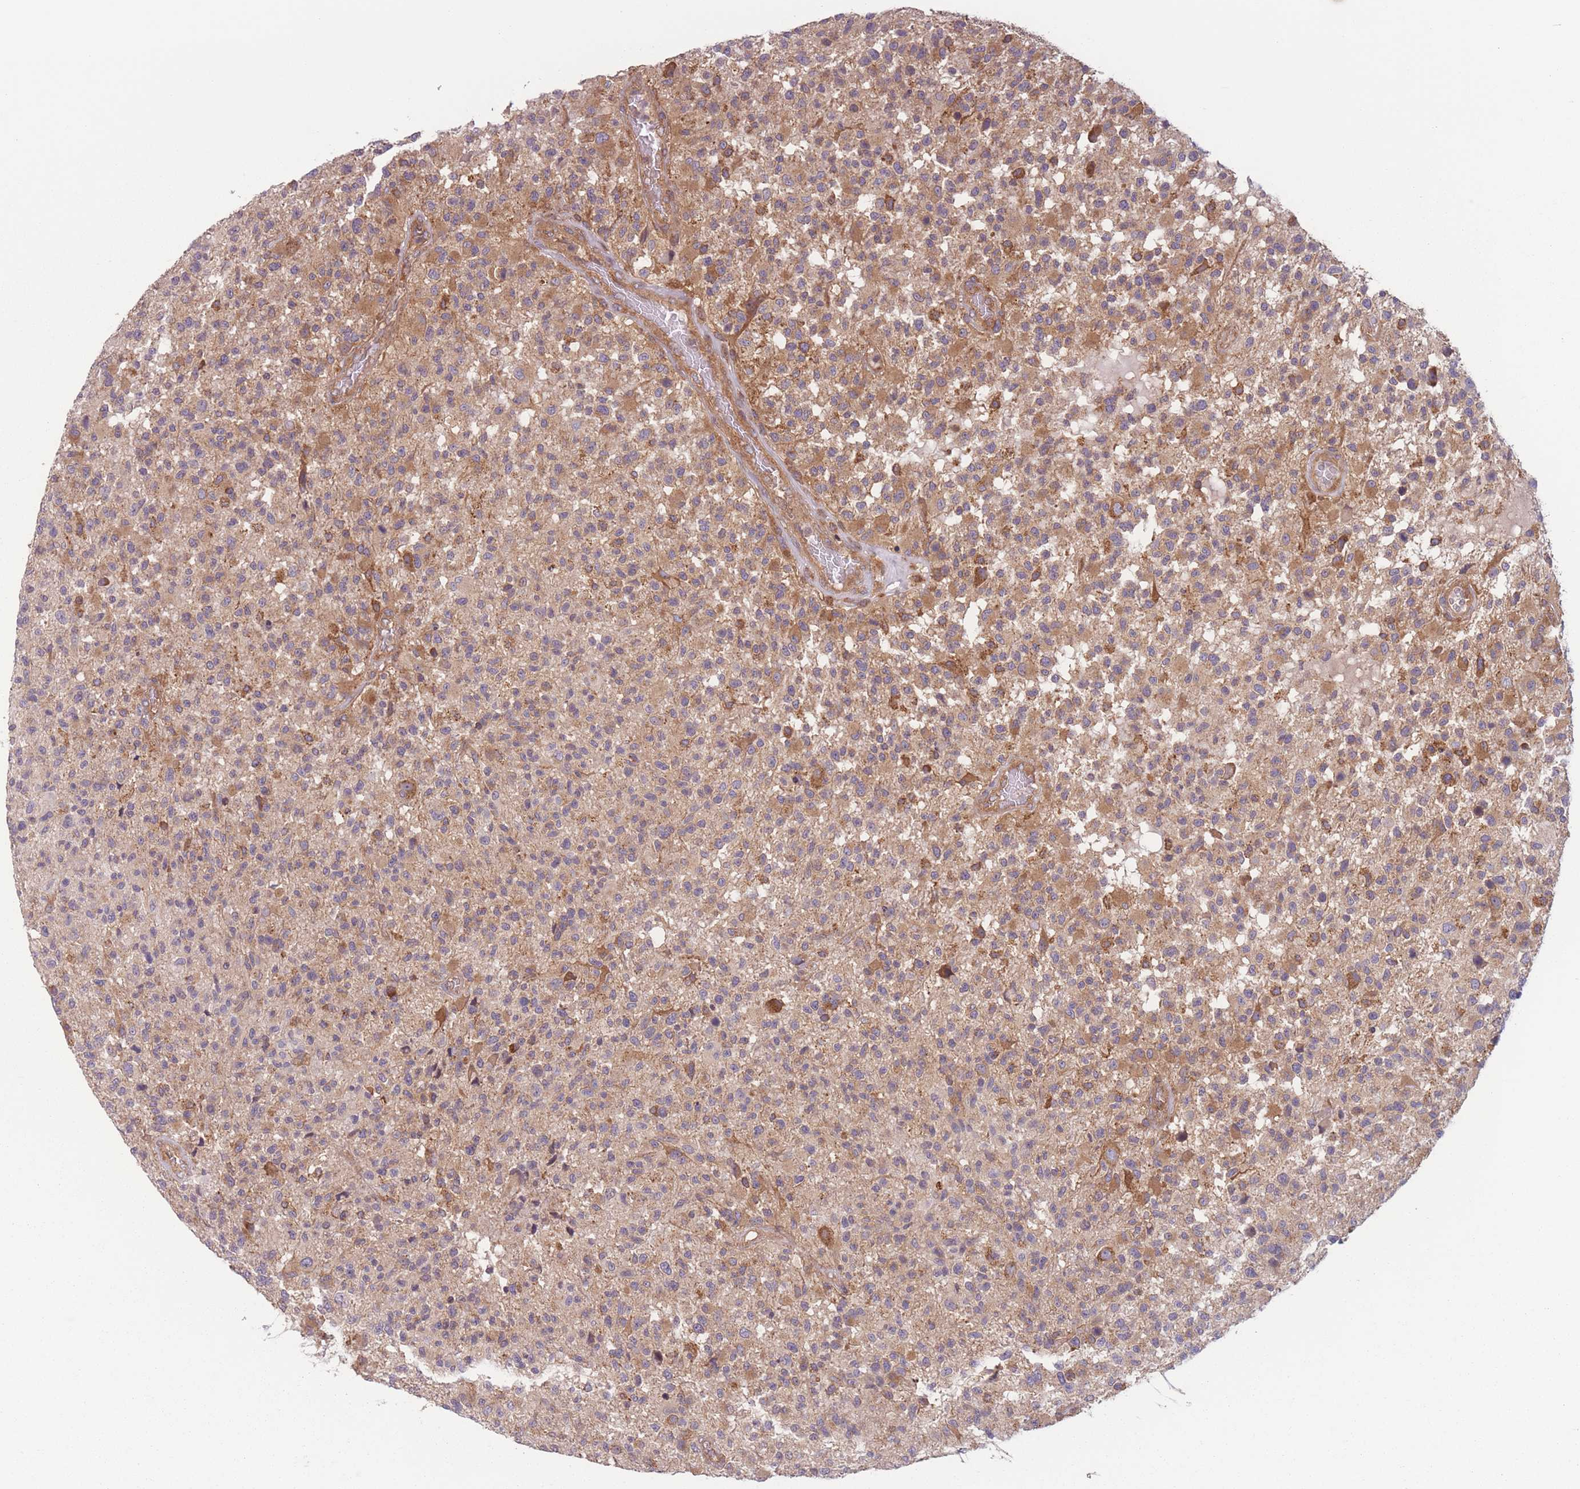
{"staining": {"intensity": "moderate", "quantity": ">75%", "location": "cytoplasmic/membranous"}, "tissue": "glioma", "cell_type": "Tumor cells", "image_type": "cancer", "snomed": [{"axis": "morphology", "description": "Glioma, malignant, High grade"}, {"axis": "morphology", "description": "Glioblastoma, NOS"}, {"axis": "topography", "description": "Brain"}], "caption": "Immunohistochemical staining of malignant high-grade glioma reveals medium levels of moderate cytoplasmic/membranous protein positivity in about >75% of tumor cells.", "gene": "WASHC2A", "patient": {"sex": "male", "age": 60}}